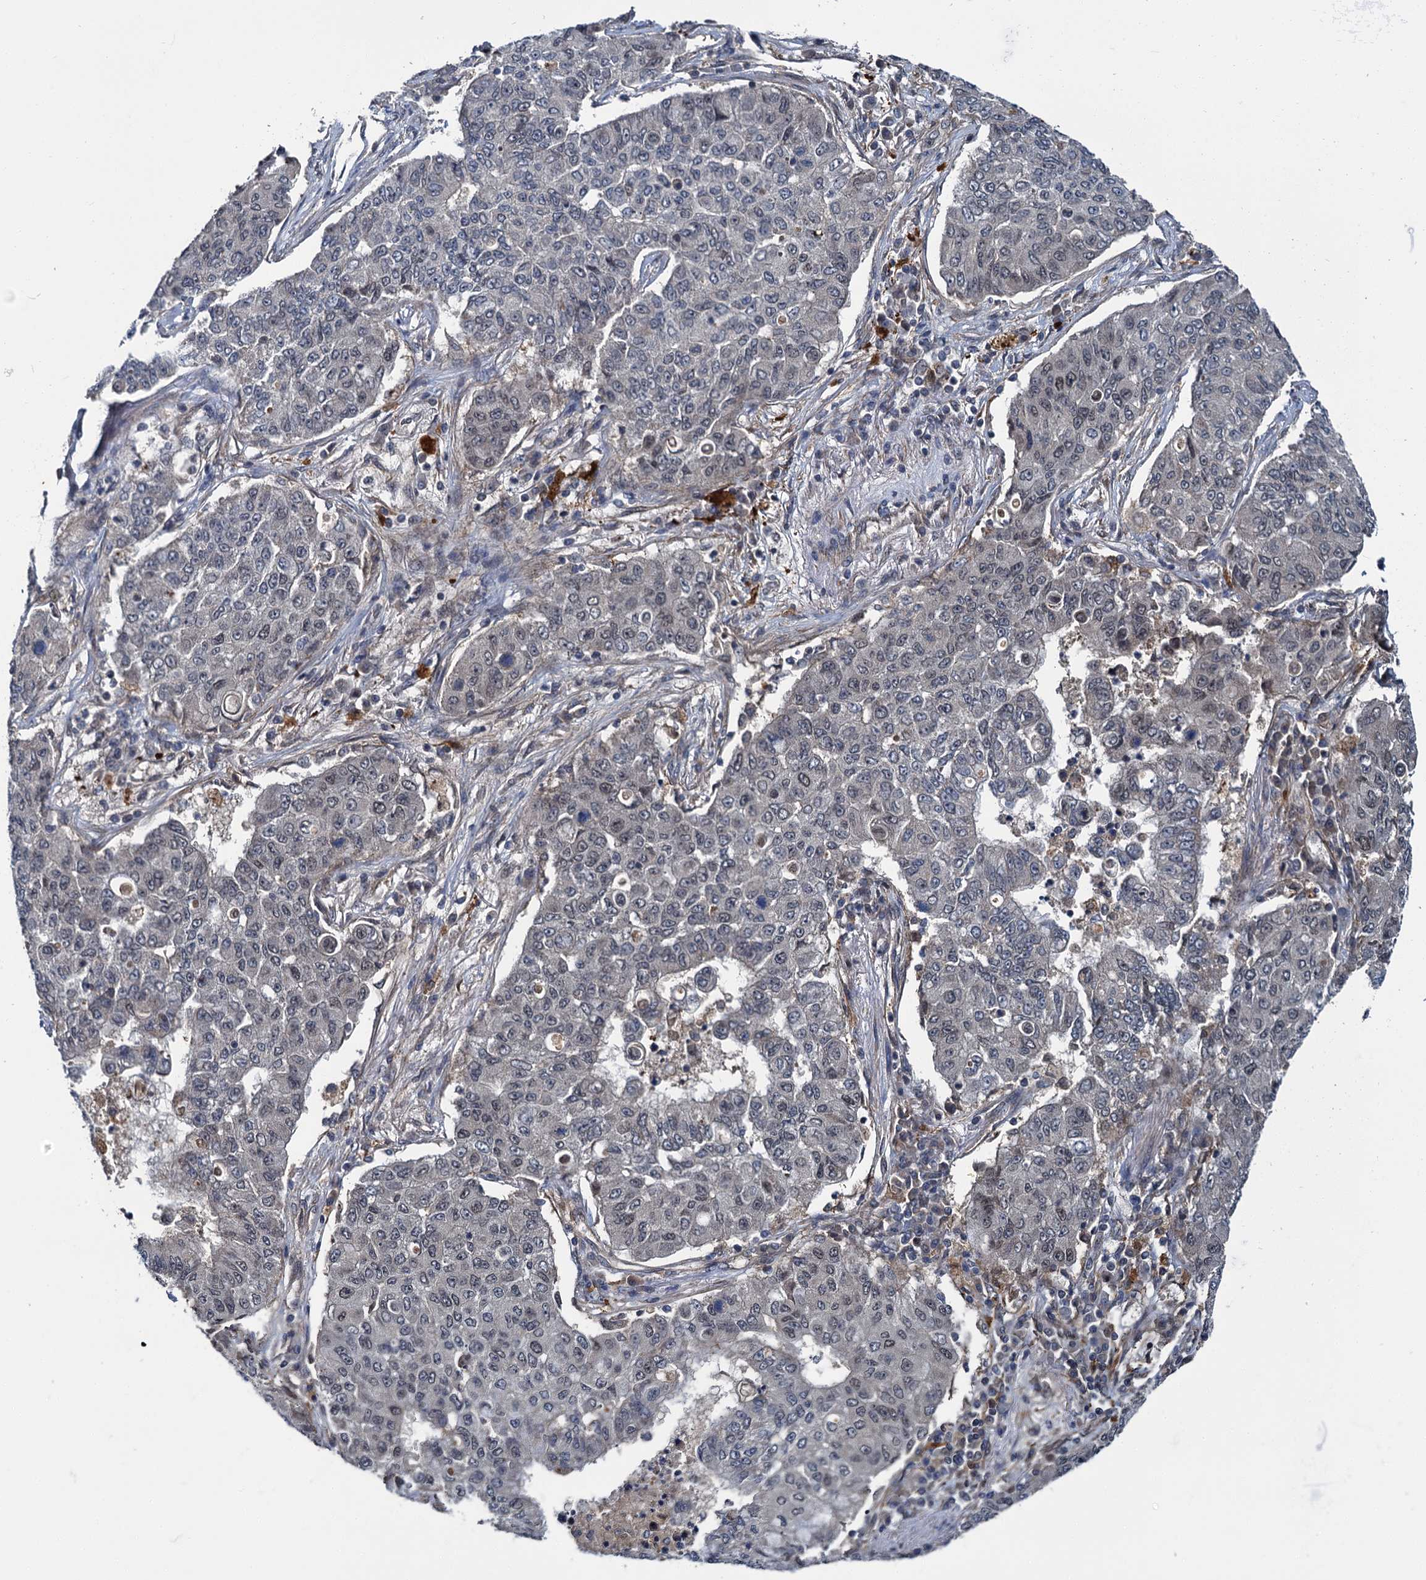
{"staining": {"intensity": "negative", "quantity": "none", "location": "none"}, "tissue": "lung cancer", "cell_type": "Tumor cells", "image_type": "cancer", "snomed": [{"axis": "morphology", "description": "Squamous cell carcinoma, NOS"}, {"axis": "topography", "description": "Lung"}], "caption": "A high-resolution photomicrograph shows immunohistochemistry (IHC) staining of lung squamous cell carcinoma, which displays no significant expression in tumor cells. (DAB (3,3'-diaminobenzidine) IHC with hematoxylin counter stain).", "gene": "ZFYVE19", "patient": {"sex": "male", "age": 74}}